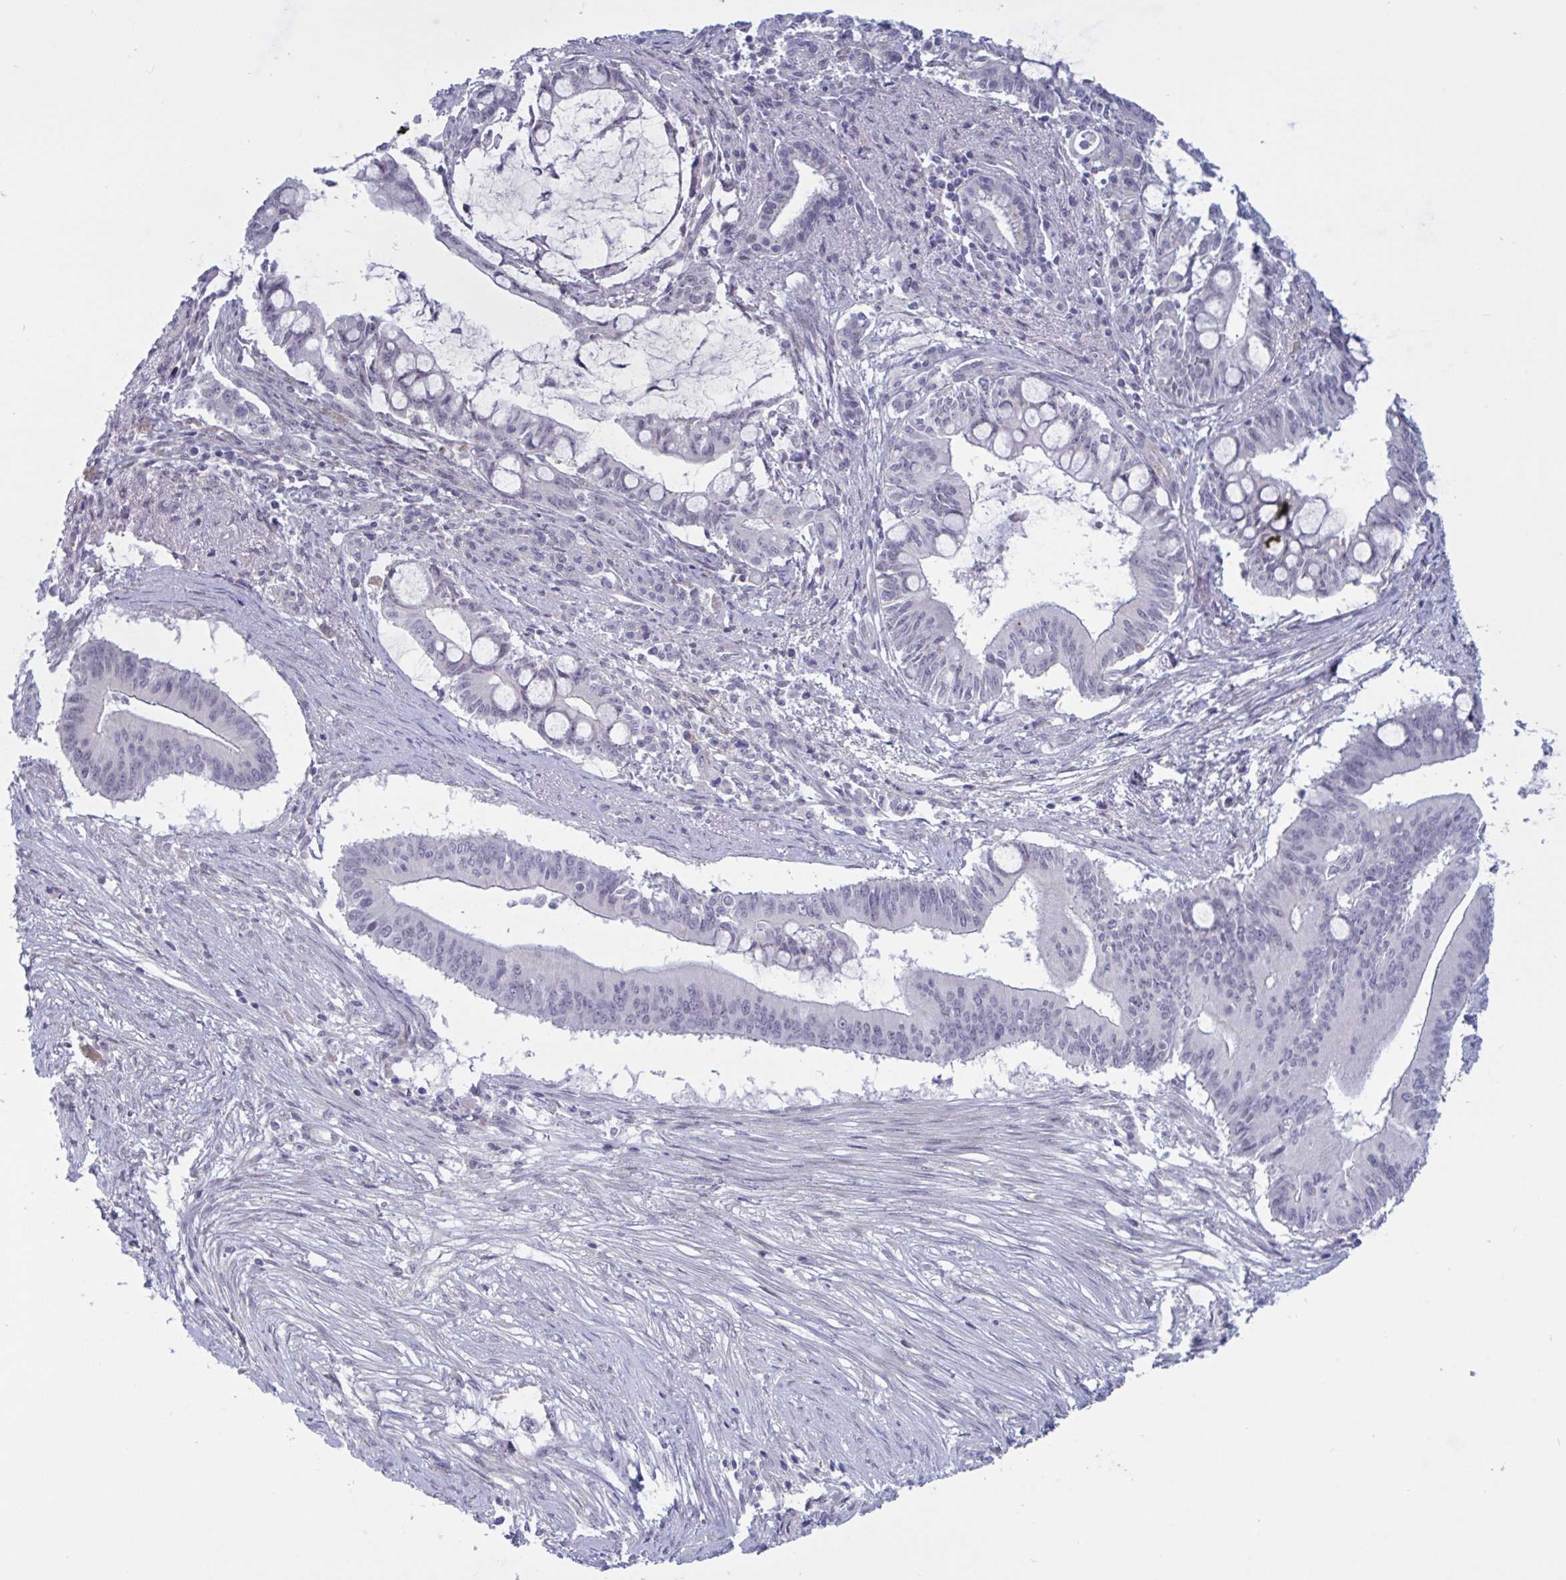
{"staining": {"intensity": "negative", "quantity": "none", "location": "none"}, "tissue": "pancreatic cancer", "cell_type": "Tumor cells", "image_type": "cancer", "snomed": [{"axis": "morphology", "description": "Adenocarcinoma, NOS"}, {"axis": "topography", "description": "Pancreas"}], "caption": "This is an IHC histopathology image of human pancreatic cancer (adenocarcinoma). There is no staining in tumor cells.", "gene": "TCEAL8", "patient": {"sex": "male", "age": 68}}